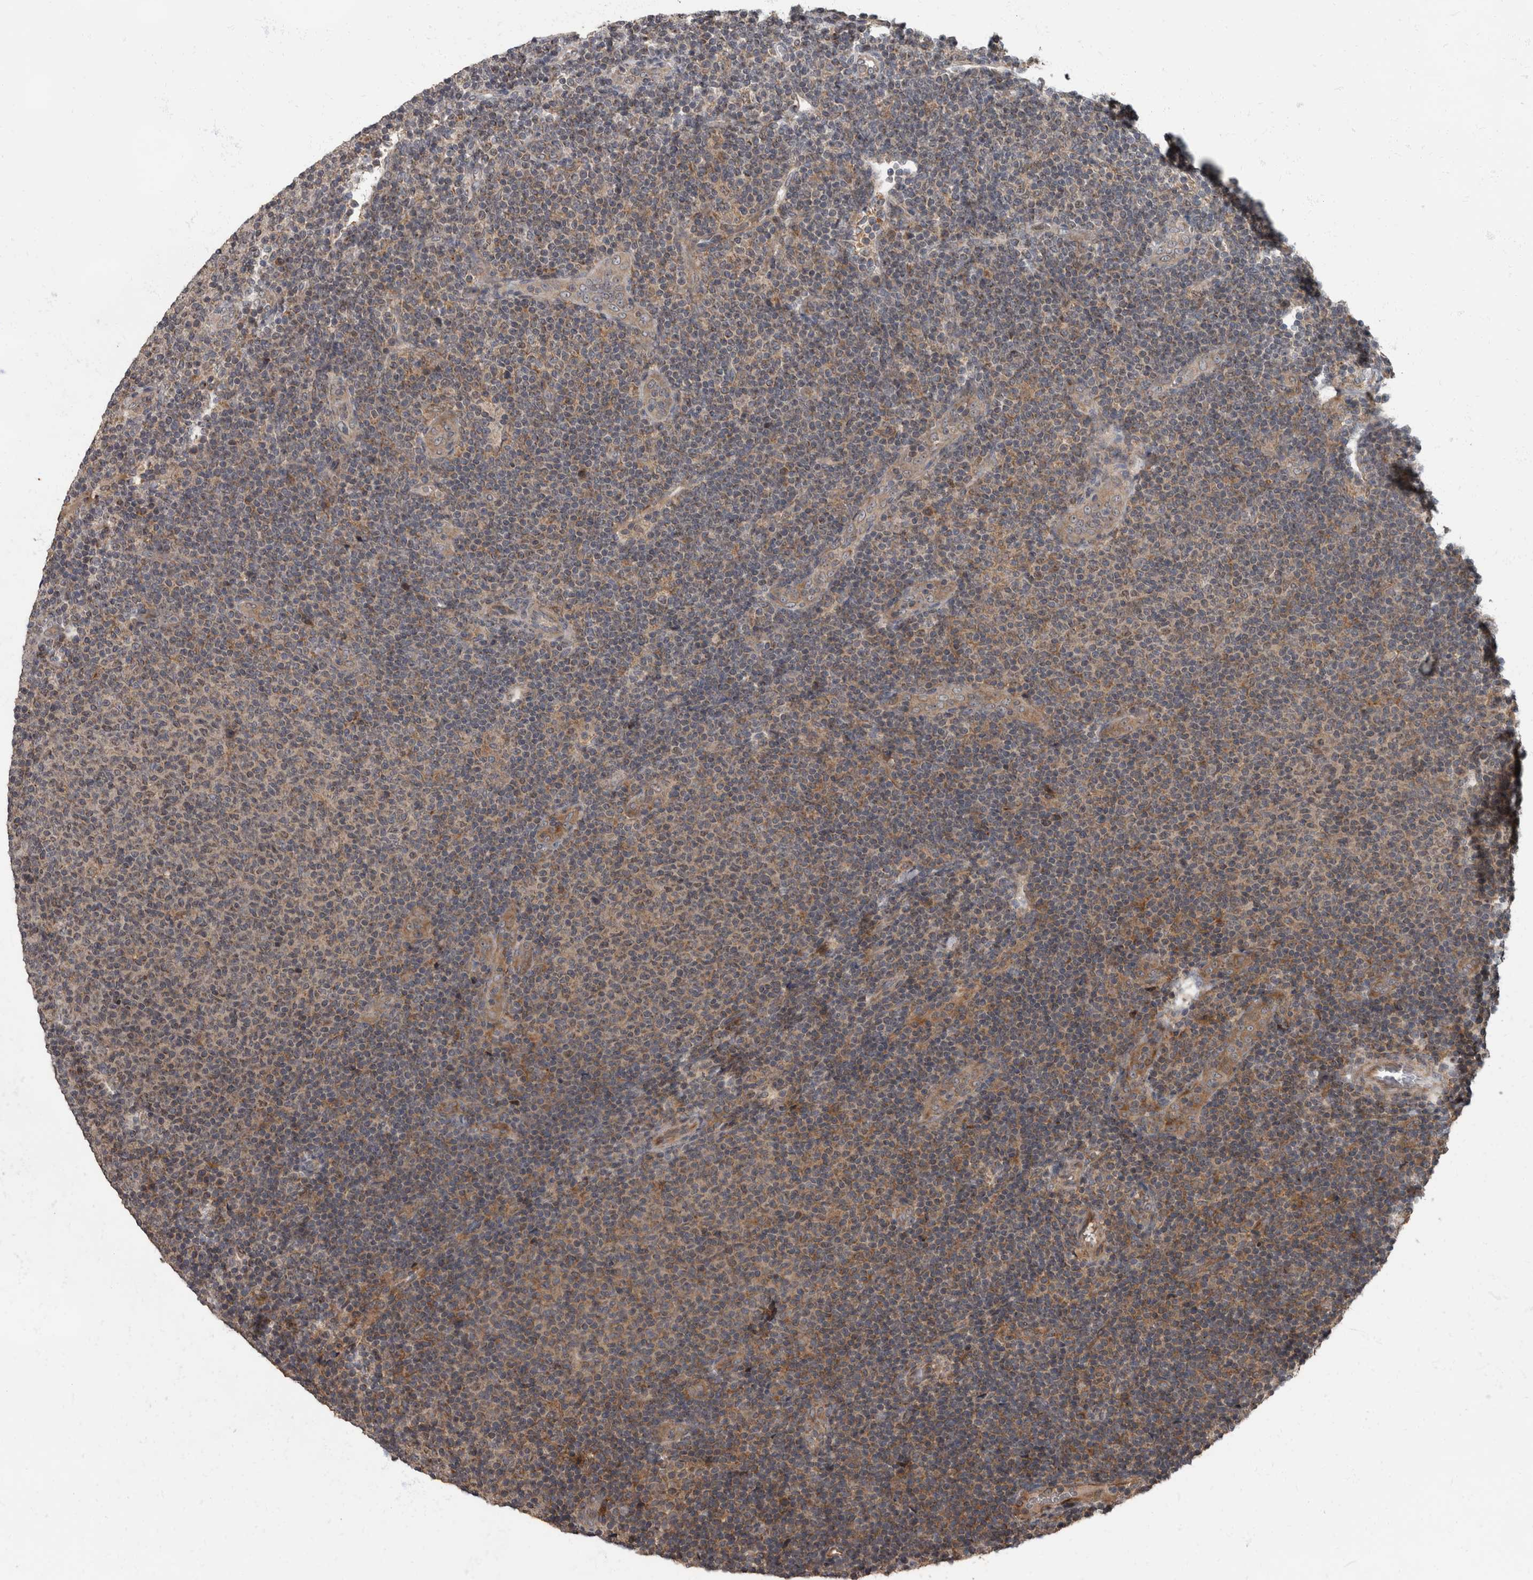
{"staining": {"intensity": "moderate", "quantity": "<25%", "location": "cytoplasmic/membranous"}, "tissue": "lymphoma", "cell_type": "Tumor cells", "image_type": "cancer", "snomed": [{"axis": "morphology", "description": "Malignant lymphoma, non-Hodgkin's type, Low grade"}, {"axis": "topography", "description": "Lymph node"}], "caption": "The micrograph shows a brown stain indicating the presence of a protein in the cytoplasmic/membranous of tumor cells in malignant lymphoma, non-Hodgkin's type (low-grade).", "gene": "RABGGTB", "patient": {"sex": "male", "age": 66}}